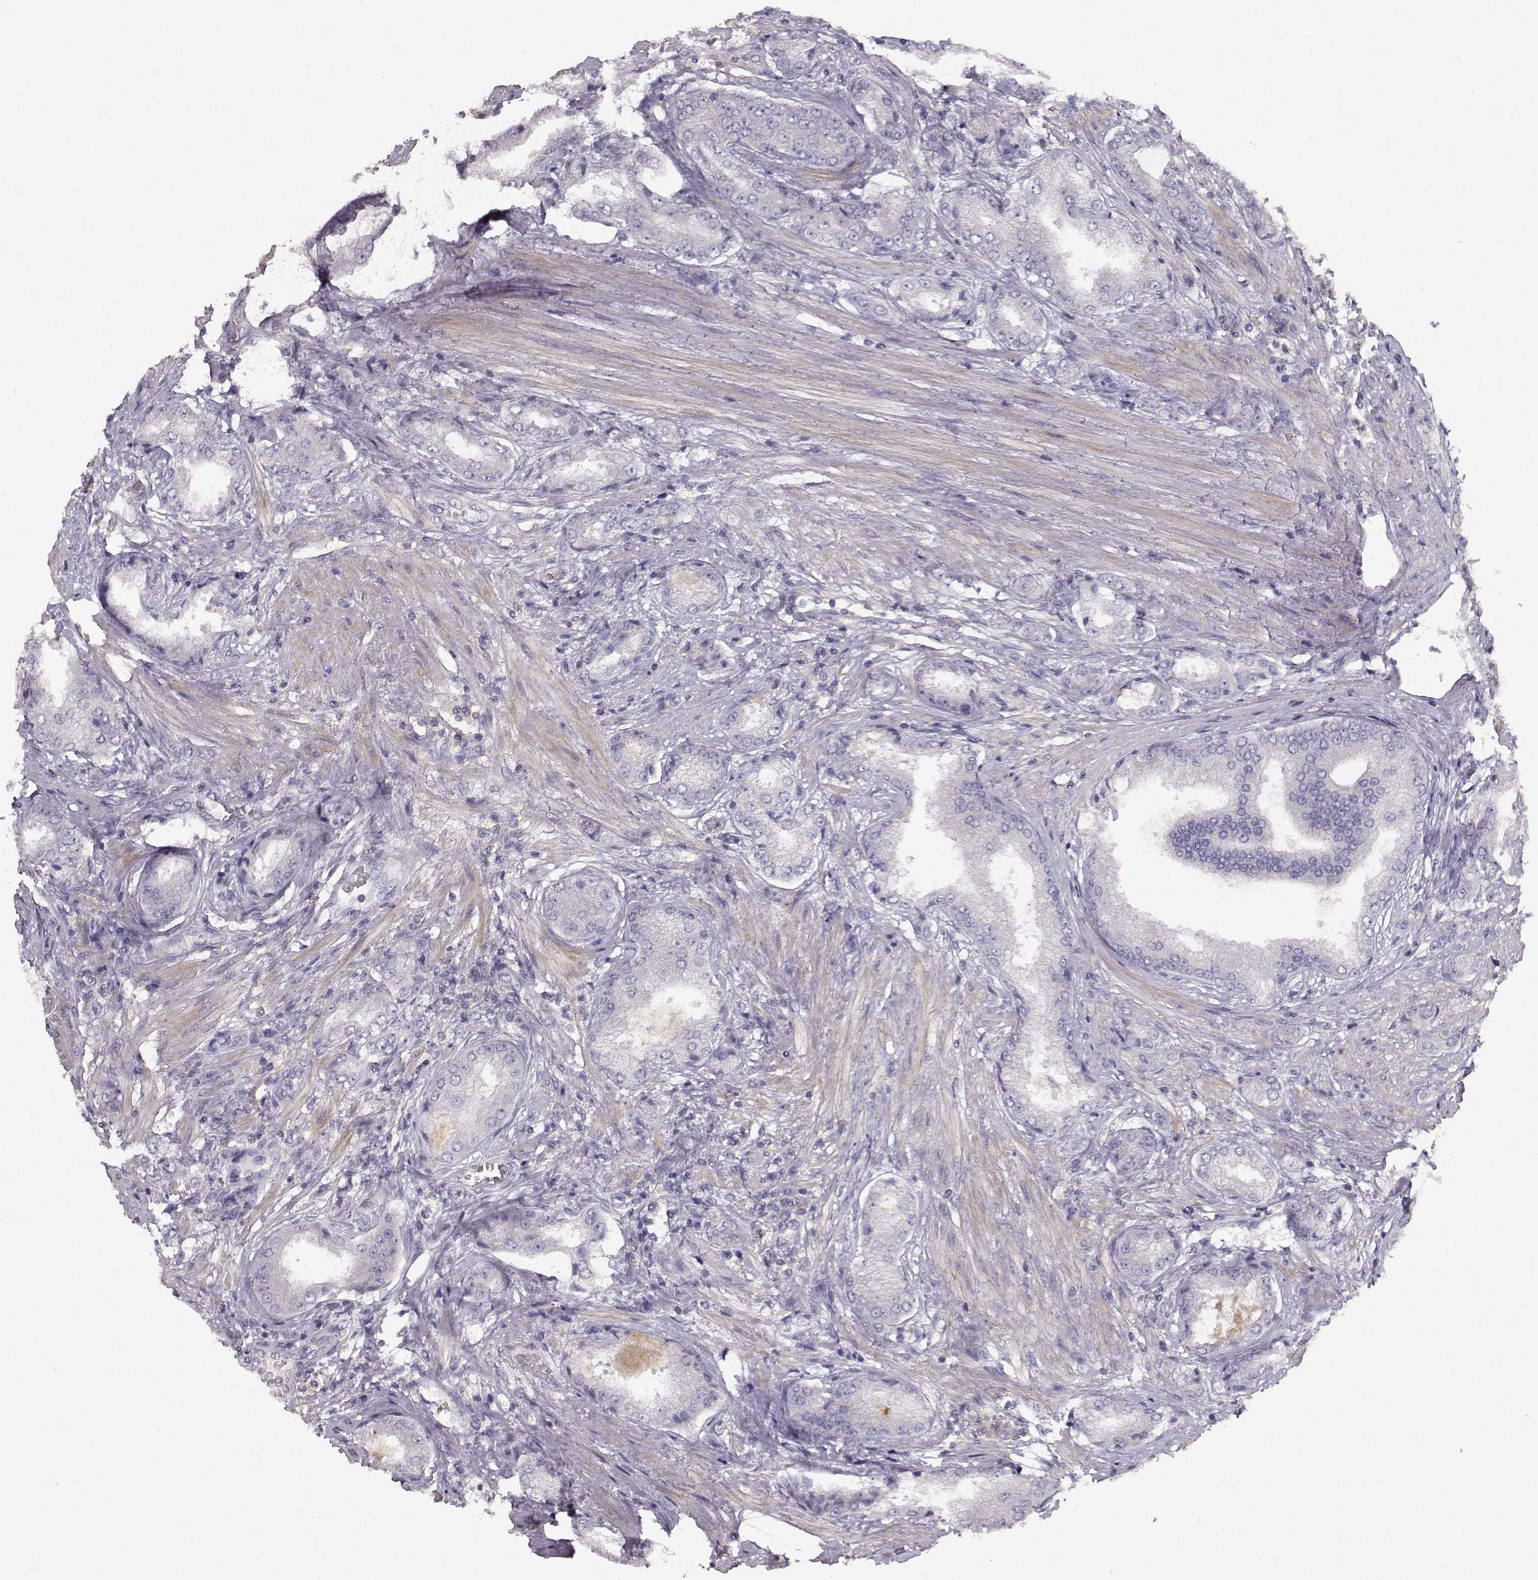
{"staining": {"intensity": "negative", "quantity": "none", "location": "none"}, "tissue": "prostate cancer", "cell_type": "Tumor cells", "image_type": "cancer", "snomed": [{"axis": "morphology", "description": "Adenocarcinoma, NOS"}, {"axis": "topography", "description": "Prostate"}], "caption": "There is no significant staining in tumor cells of prostate cancer (adenocarcinoma).", "gene": "VAV1", "patient": {"sex": "male", "age": 63}}